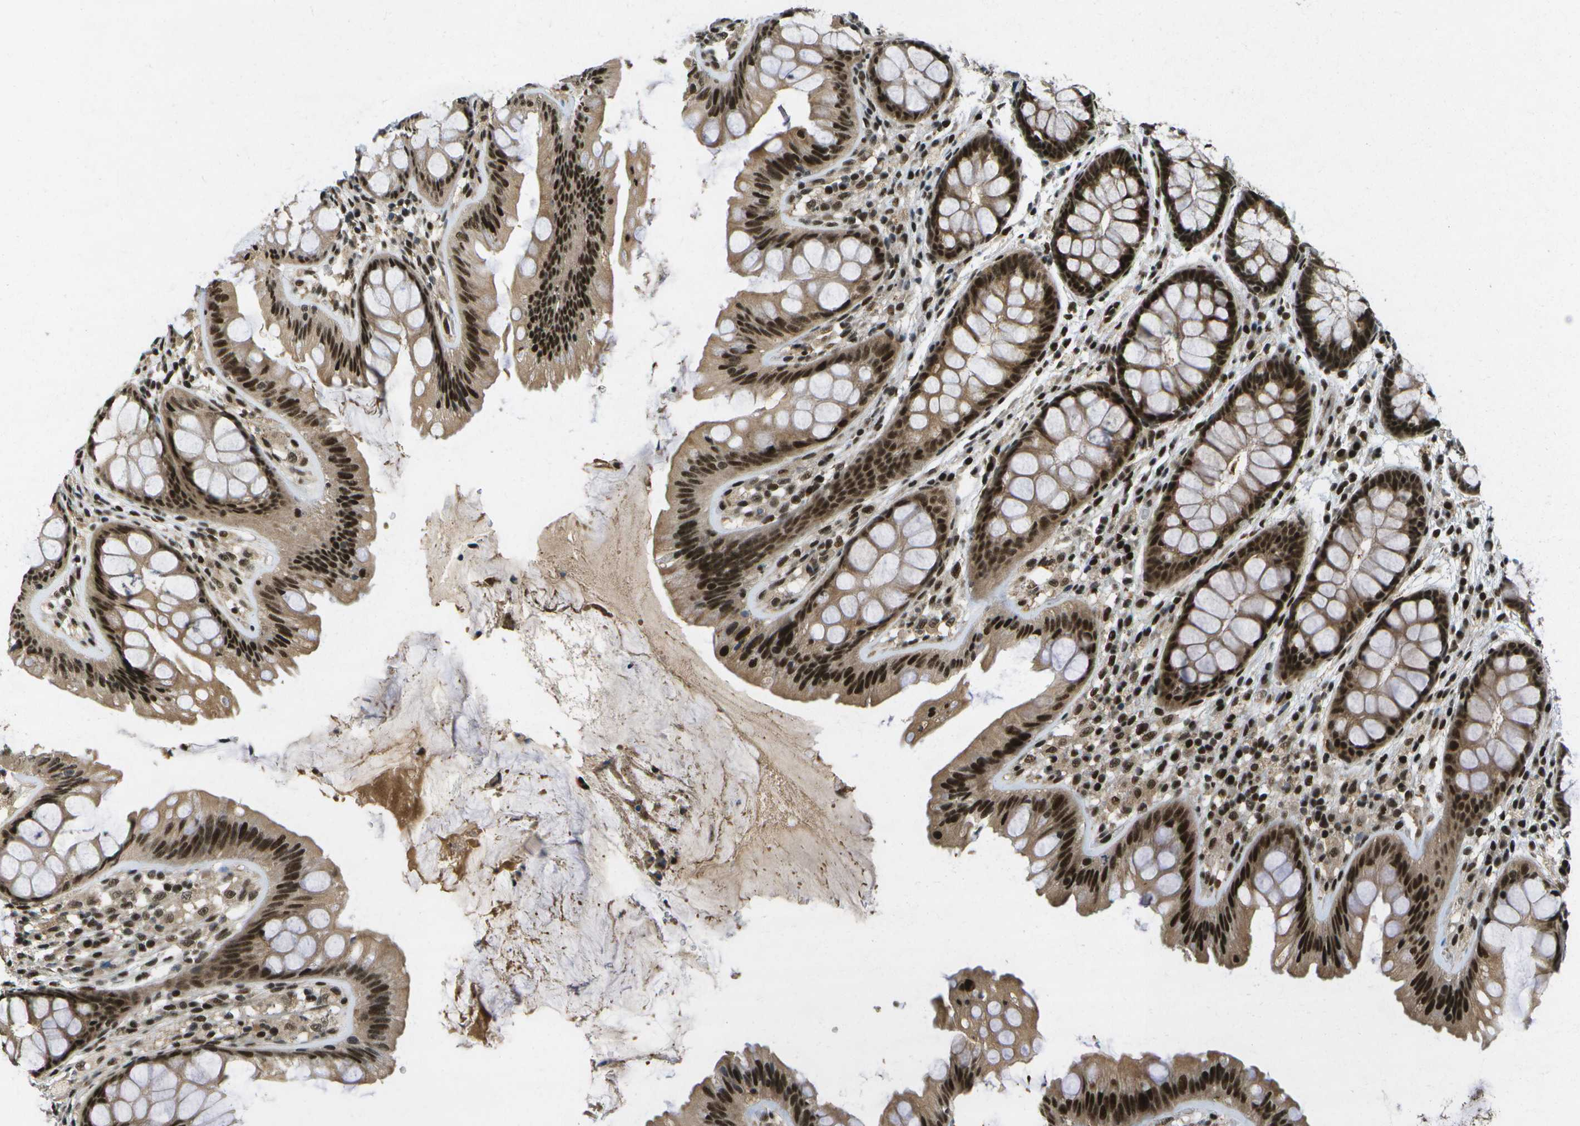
{"staining": {"intensity": "moderate", "quantity": ">75%", "location": "nuclear"}, "tissue": "colon", "cell_type": "Endothelial cells", "image_type": "normal", "snomed": [{"axis": "morphology", "description": "Normal tissue, NOS"}, {"axis": "topography", "description": "Colon"}], "caption": "Immunohistochemical staining of benign human colon displays medium levels of moderate nuclear staining in about >75% of endothelial cells.", "gene": "GANC", "patient": {"sex": "female", "age": 56}}